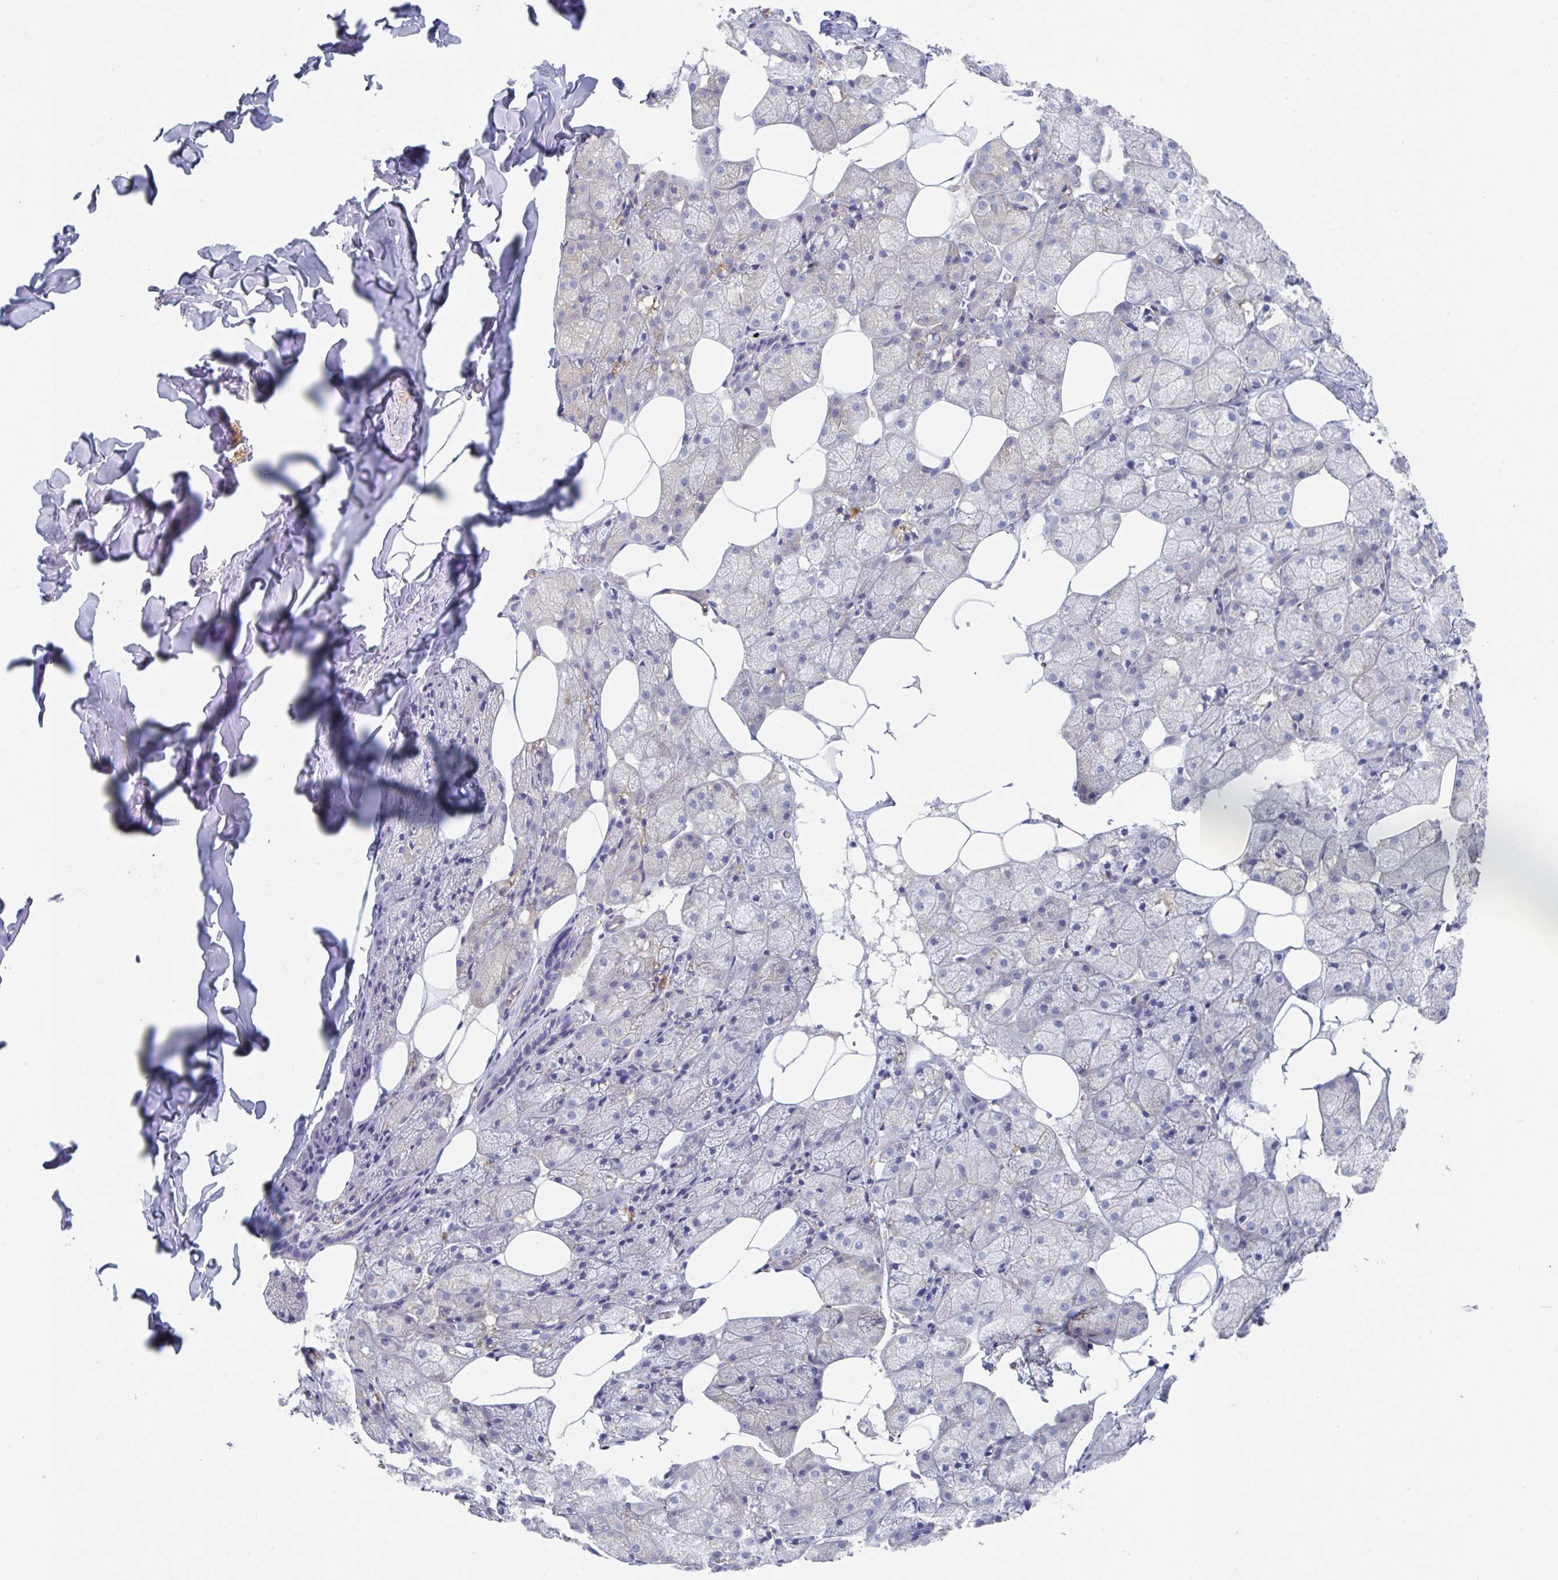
{"staining": {"intensity": "weak", "quantity": "25%-75%", "location": "cytoplasmic/membranous"}, "tissue": "salivary gland", "cell_type": "Glandular cells", "image_type": "normal", "snomed": [{"axis": "morphology", "description": "Normal tissue, NOS"}, {"axis": "topography", "description": "Salivary gland"}, {"axis": "topography", "description": "Peripheral nerve tissue"}], "caption": "Weak cytoplasmic/membranous expression for a protein is present in approximately 25%-75% of glandular cells of unremarkable salivary gland using IHC.", "gene": "AMPD2", "patient": {"sex": "male", "age": 38}}